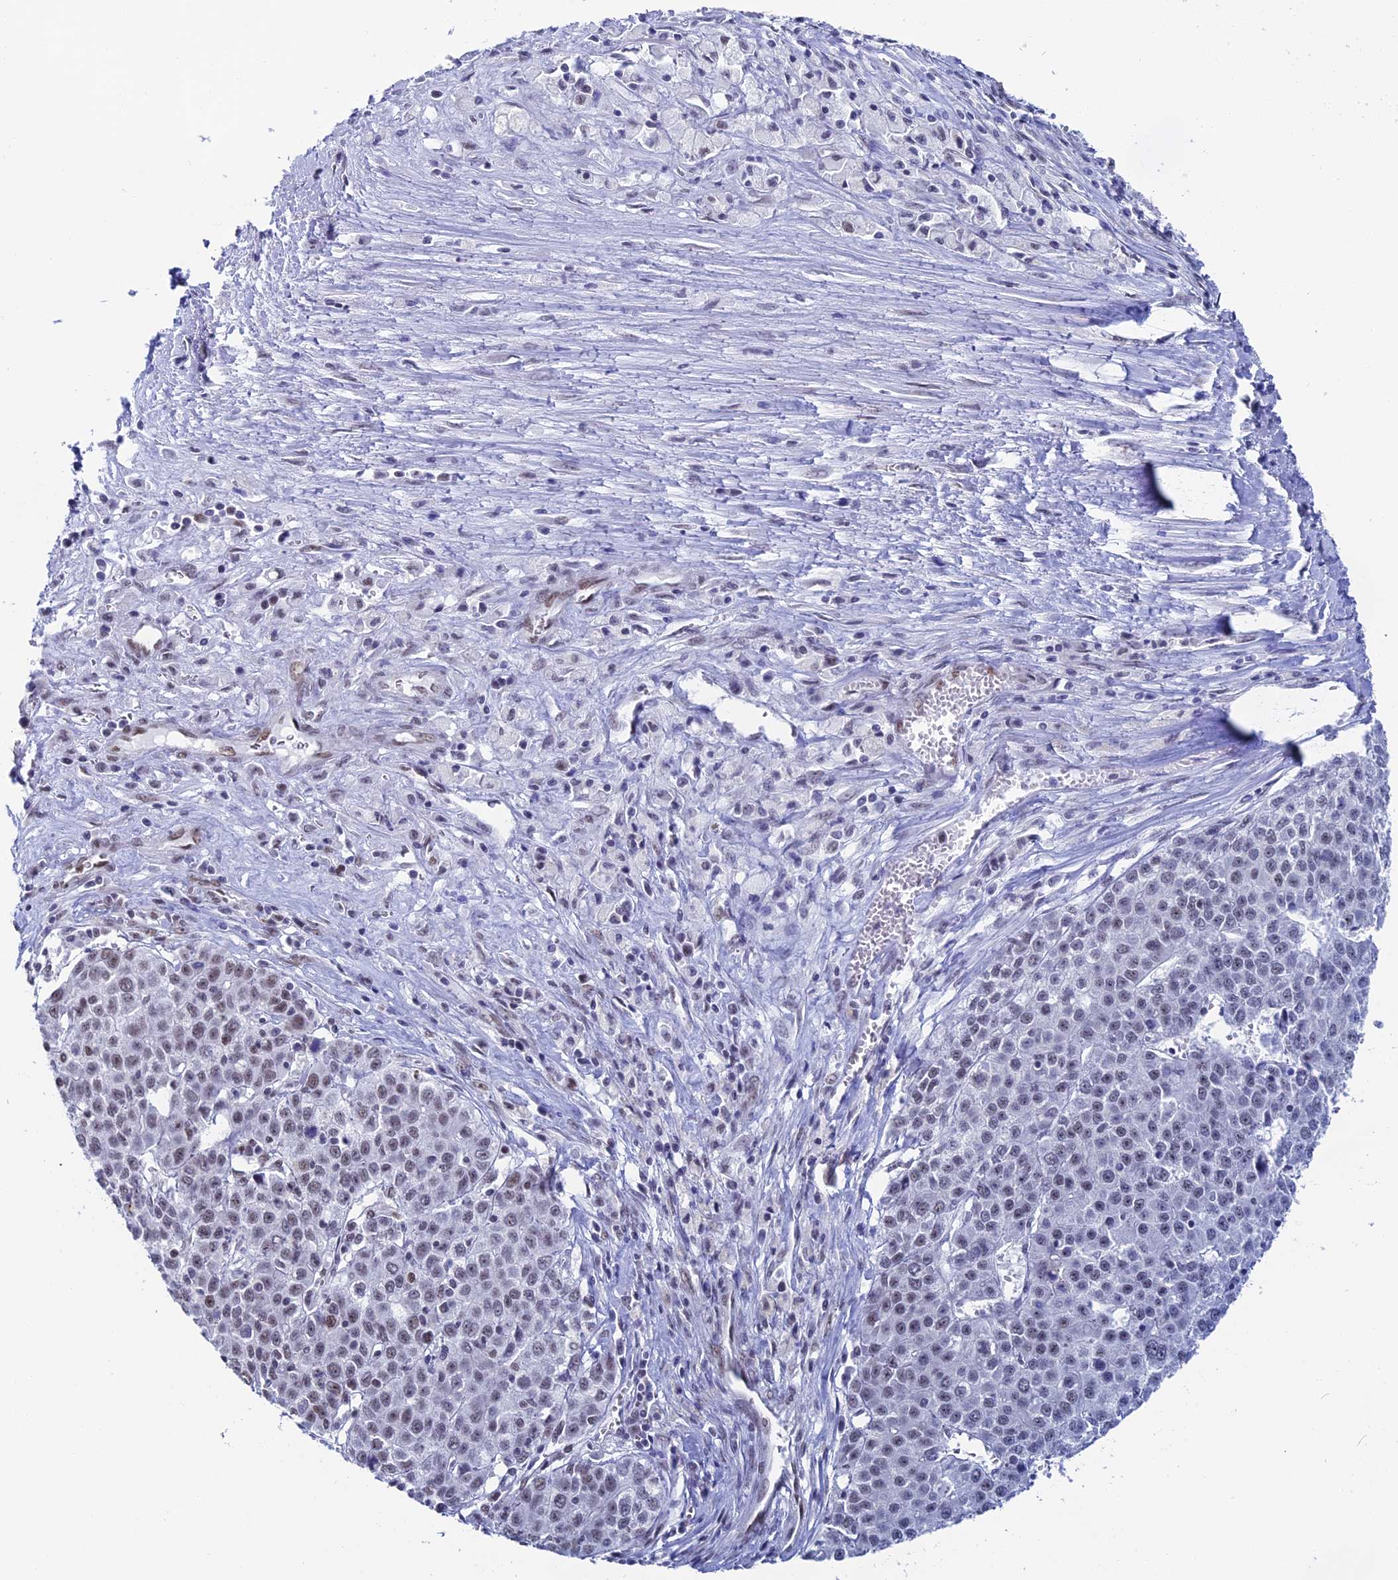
{"staining": {"intensity": "moderate", "quantity": "<25%", "location": "nuclear"}, "tissue": "liver cancer", "cell_type": "Tumor cells", "image_type": "cancer", "snomed": [{"axis": "morphology", "description": "Carcinoma, Hepatocellular, NOS"}, {"axis": "topography", "description": "Liver"}], "caption": "High-power microscopy captured an IHC histopathology image of liver cancer, revealing moderate nuclear staining in about <25% of tumor cells.", "gene": "CD2BP2", "patient": {"sex": "female", "age": 53}}